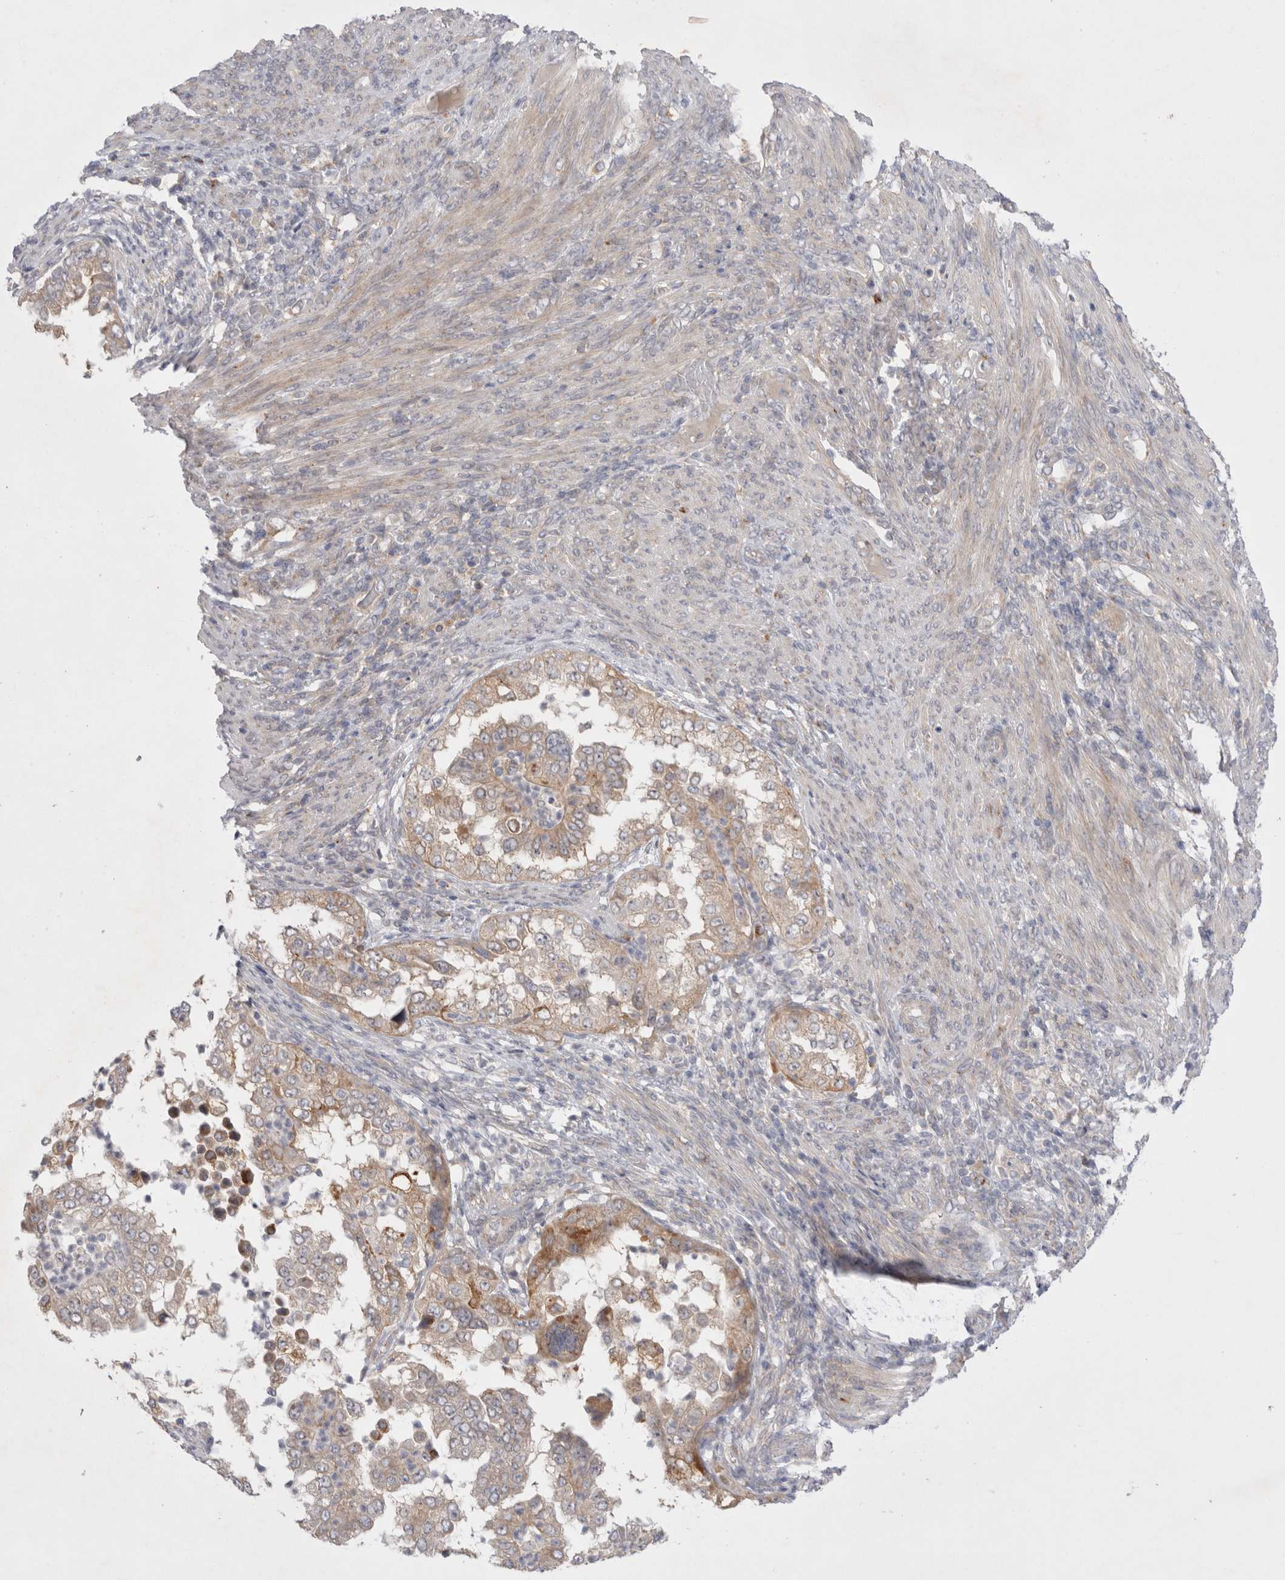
{"staining": {"intensity": "moderate", "quantity": ">75%", "location": "cytoplasmic/membranous"}, "tissue": "endometrial cancer", "cell_type": "Tumor cells", "image_type": "cancer", "snomed": [{"axis": "morphology", "description": "Adenocarcinoma, NOS"}, {"axis": "topography", "description": "Endometrium"}], "caption": "Immunohistochemistry histopathology image of neoplastic tissue: human endometrial cancer (adenocarcinoma) stained using immunohistochemistry (IHC) displays medium levels of moderate protein expression localized specifically in the cytoplasmic/membranous of tumor cells, appearing as a cytoplasmic/membranous brown color.", "gene": "NPC1", "patient": {"sex": "female", "age": 85}}